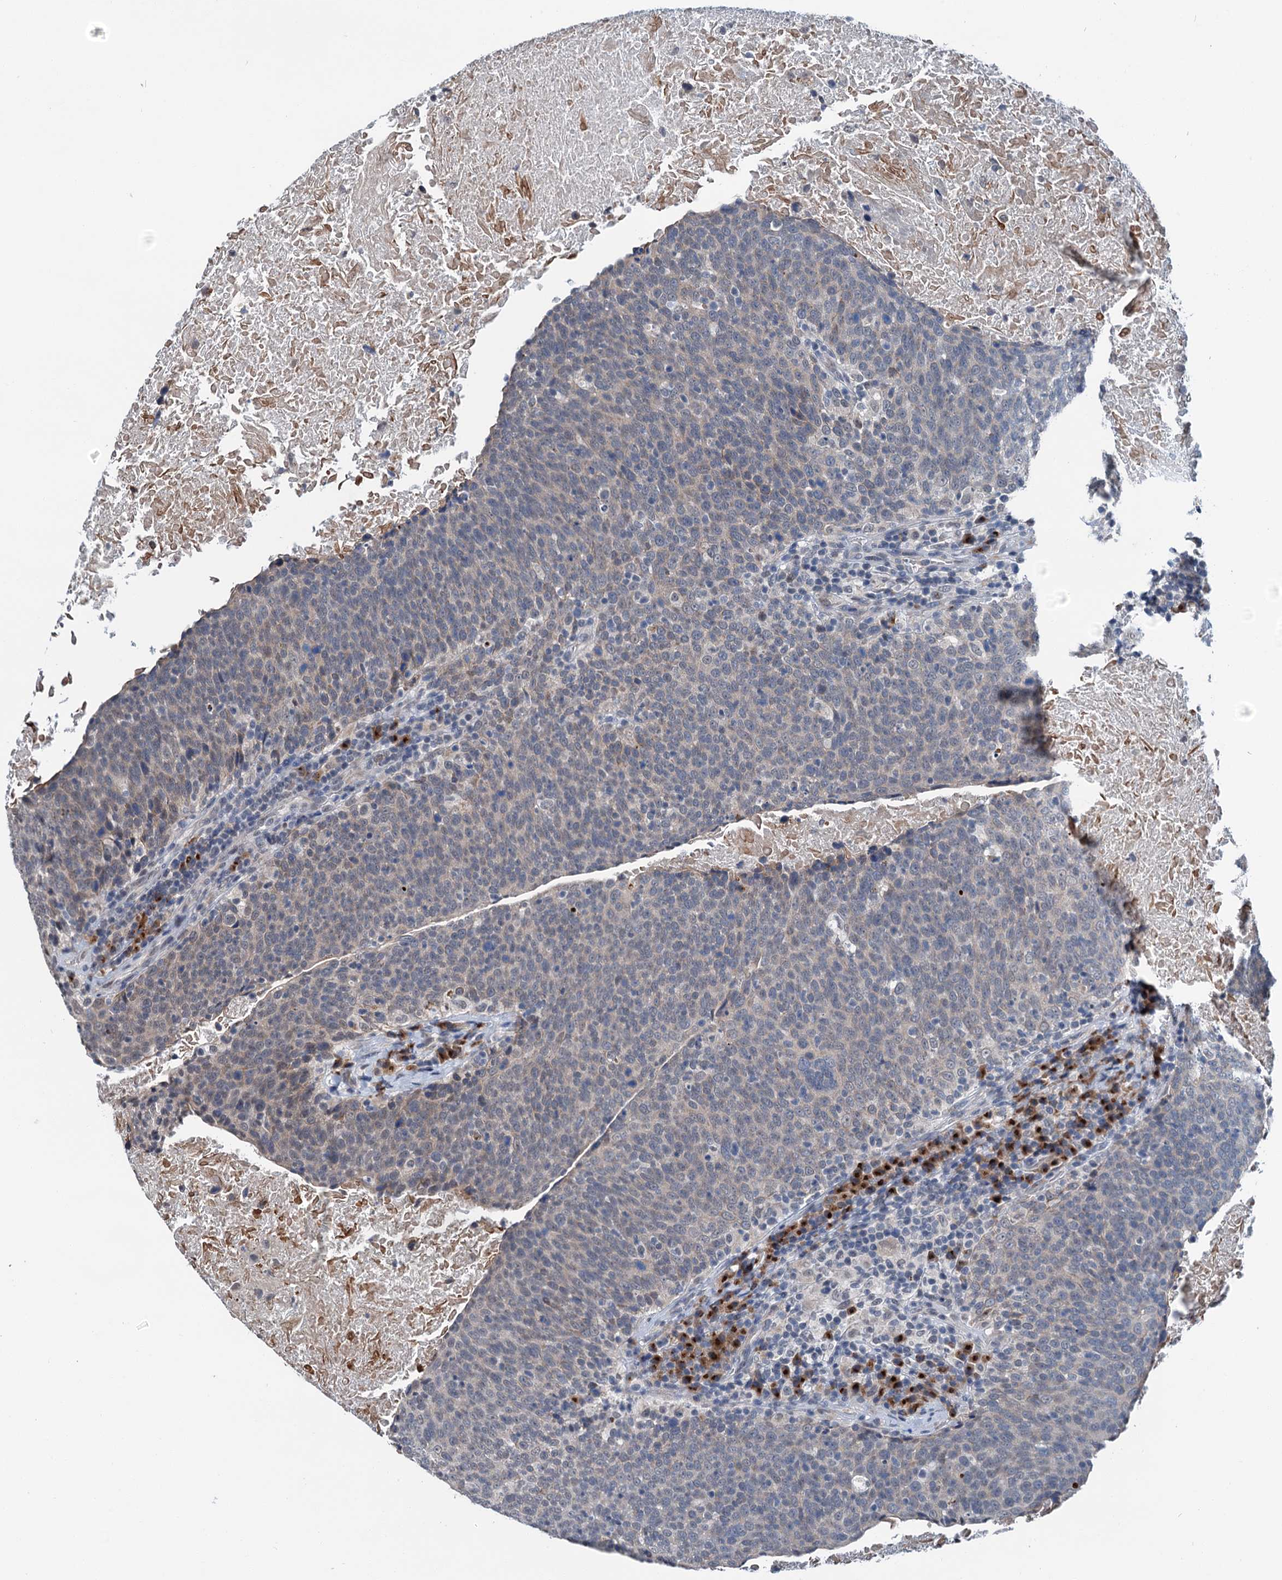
{"staining": {"intensity": "weak", "quantity": "<25%", "location": "cytoplasmic/membranous"}, "tissue": "head and neck cancer", "cell_type": "Tumor cells", "image_type": "cancer", "snomed": [{"axis": "morphology", "description": "Squamous cell carcinoma, NOS"}, {"axis": "morphology", "description": "Squamous cell carcinoma, metastatic, NOS"}, {"axis": "topography", "description": "Lymph node"}, {"axis": "topography", "description": "Head-Neck"}], "caption": "DAB (3,3'-diaminobenzidine) immunohistochemical staining of head and neck metastatic squamous cell carcinoma demonstrates no significant expression in tumor cells.", "gene": "SHLD1", "patient": {"sex": "male", "age": 62}}